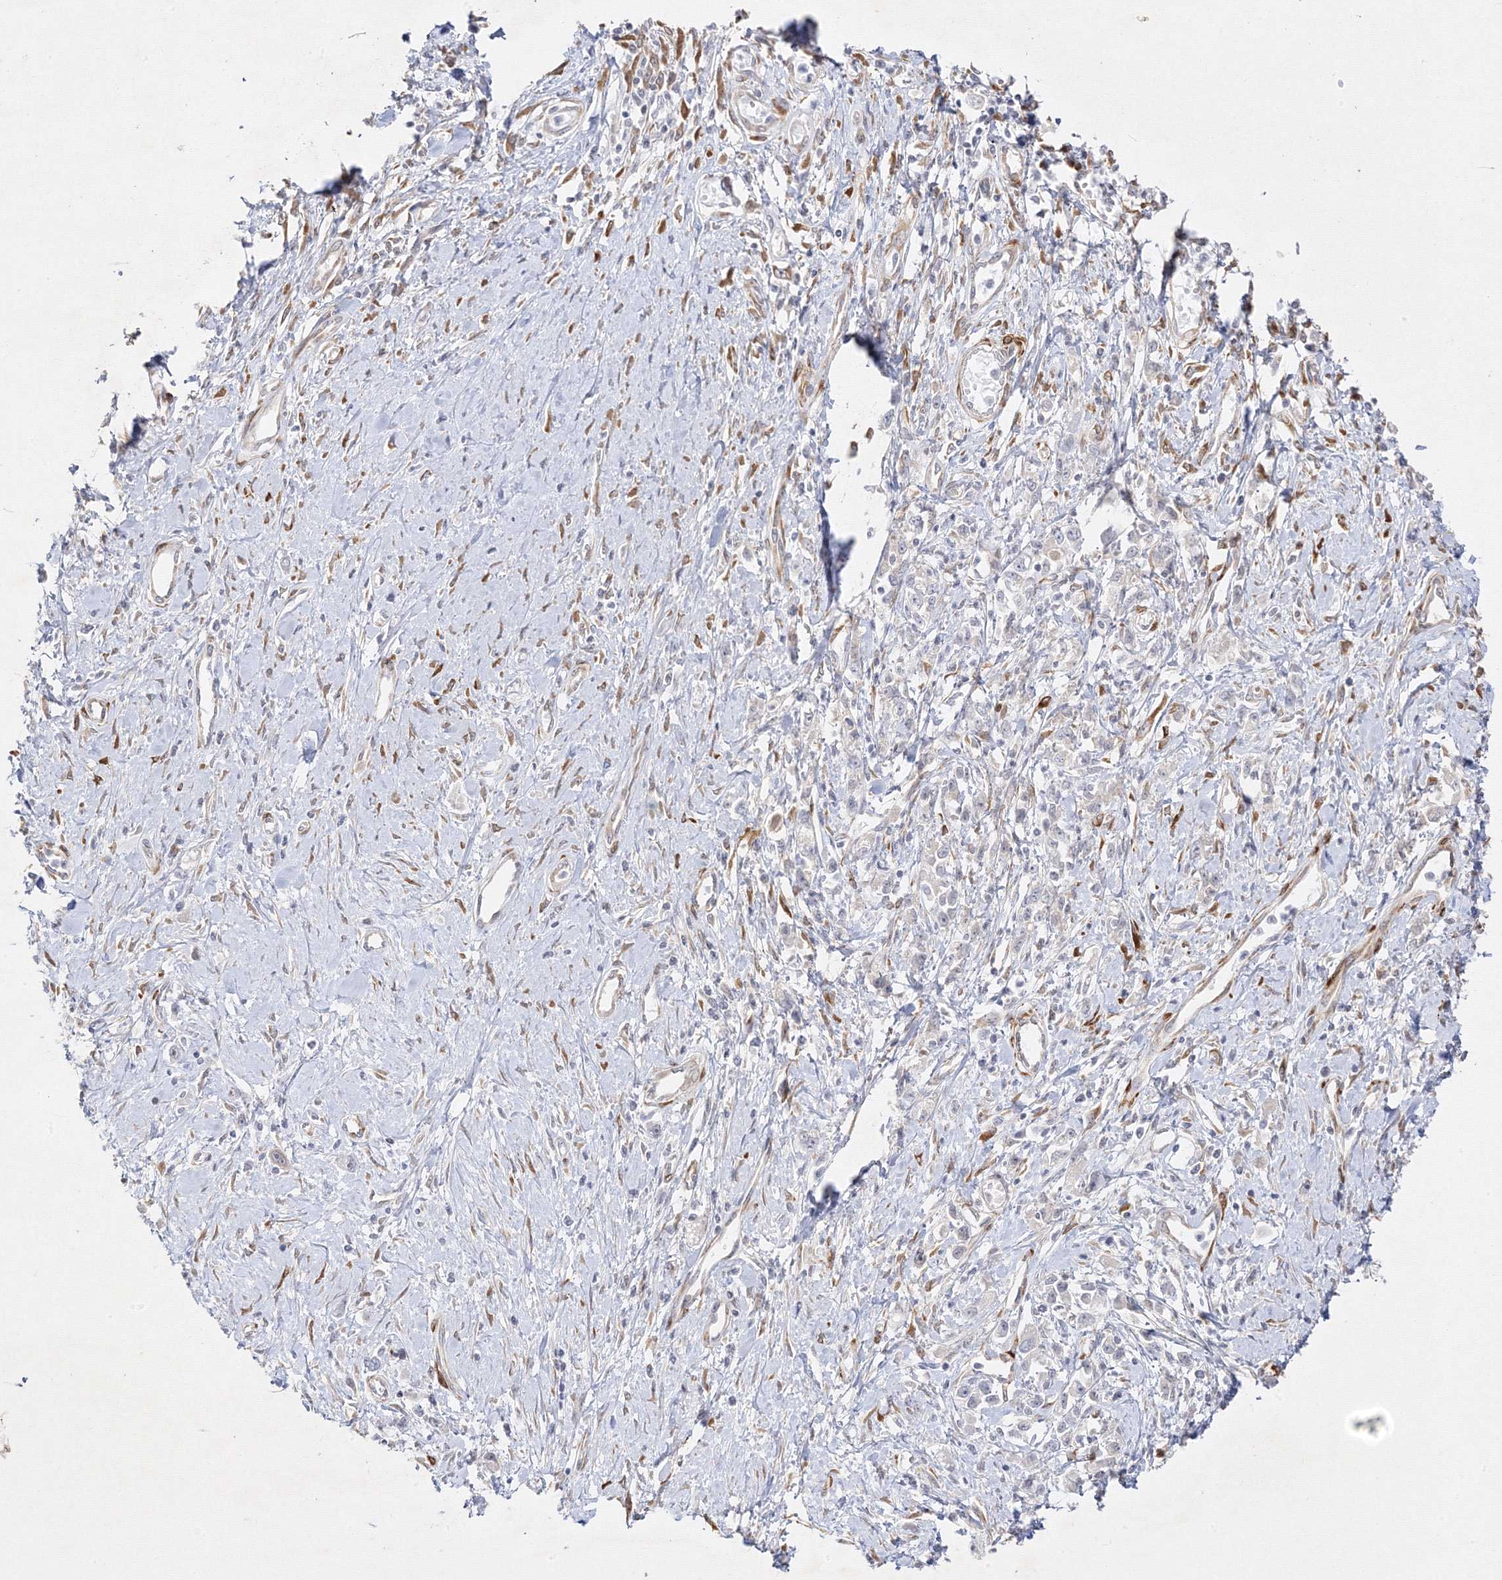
{"staining": {"intensity": "negative", "quantity": "none", "location": "none"}, "tissue": "stomach cancer", "cell_type": "Tumor cells", "image_type": "cancer", "snomed": [{"axis": "morphology", "description": "Adenocarcinoma, NOS"}, {"axis": "topography", "description": "Stomach"}], "caption": "DAB immunohistochemical staining of stomach cancer demonstrates no significant positivity in tumor cells. (DAB IHC visualized using brightfield microscopy, high magnification).", "gene": "C2CD2", "patient": {"sex": "female", "age": 76}}